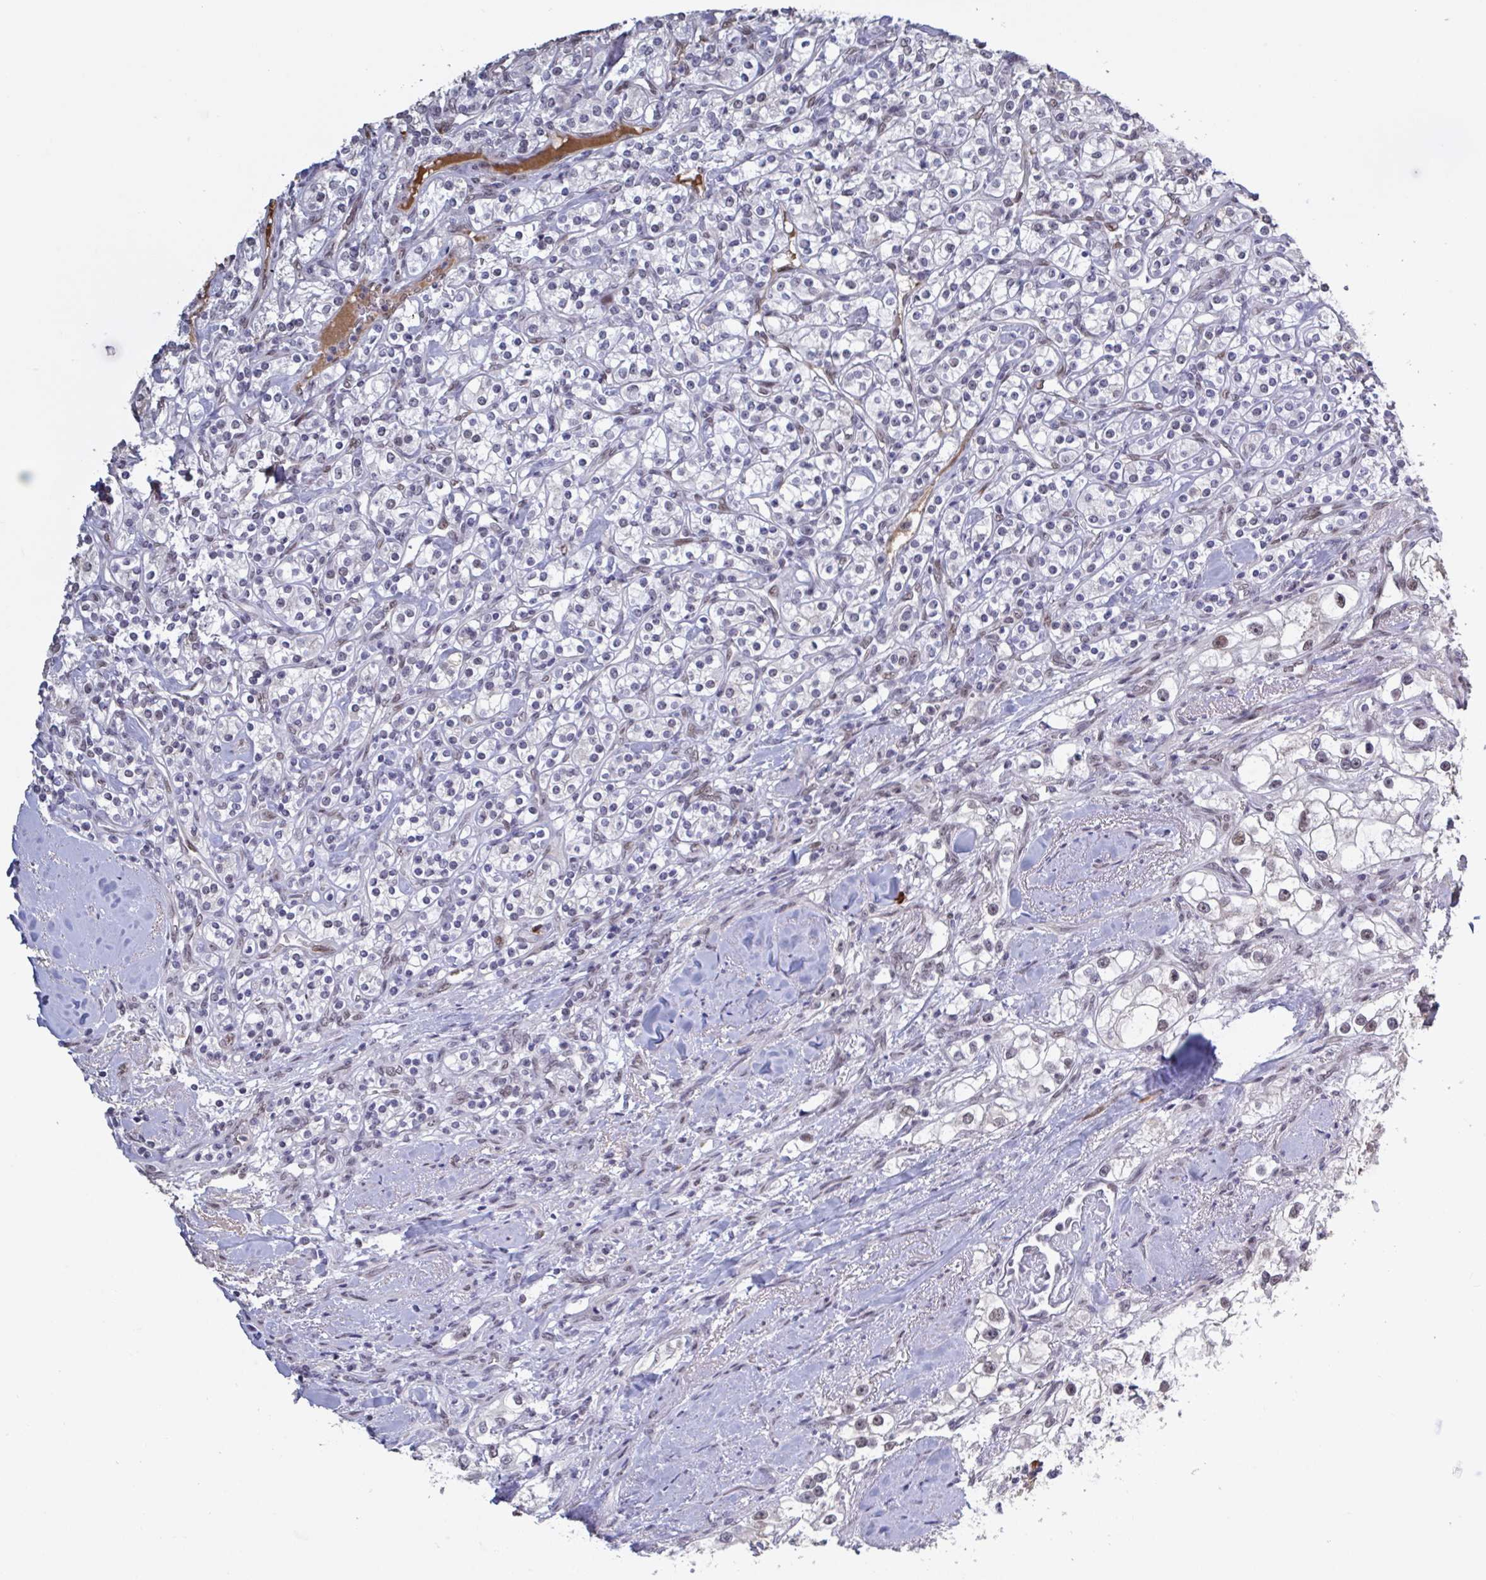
{"staining": {"intensity": "weak", "quantity": "<25%", "location": "nuclear"}, "tissue": "renal cancer", "cell_type": "Tumor cells", "image_type": "cancer", "snomed": [{"axis": "morphology", "description": "Adenocarcinoma, NOS"}, {"axis": "topography", "description": "Kidney"}], "caption": "Adenocarcinoma (renal) was stained to show a protein in brown. There is no significant staining in tumor cells.", "gene": "BCL7B", "patient": {"sex": "male", "age": 77}}